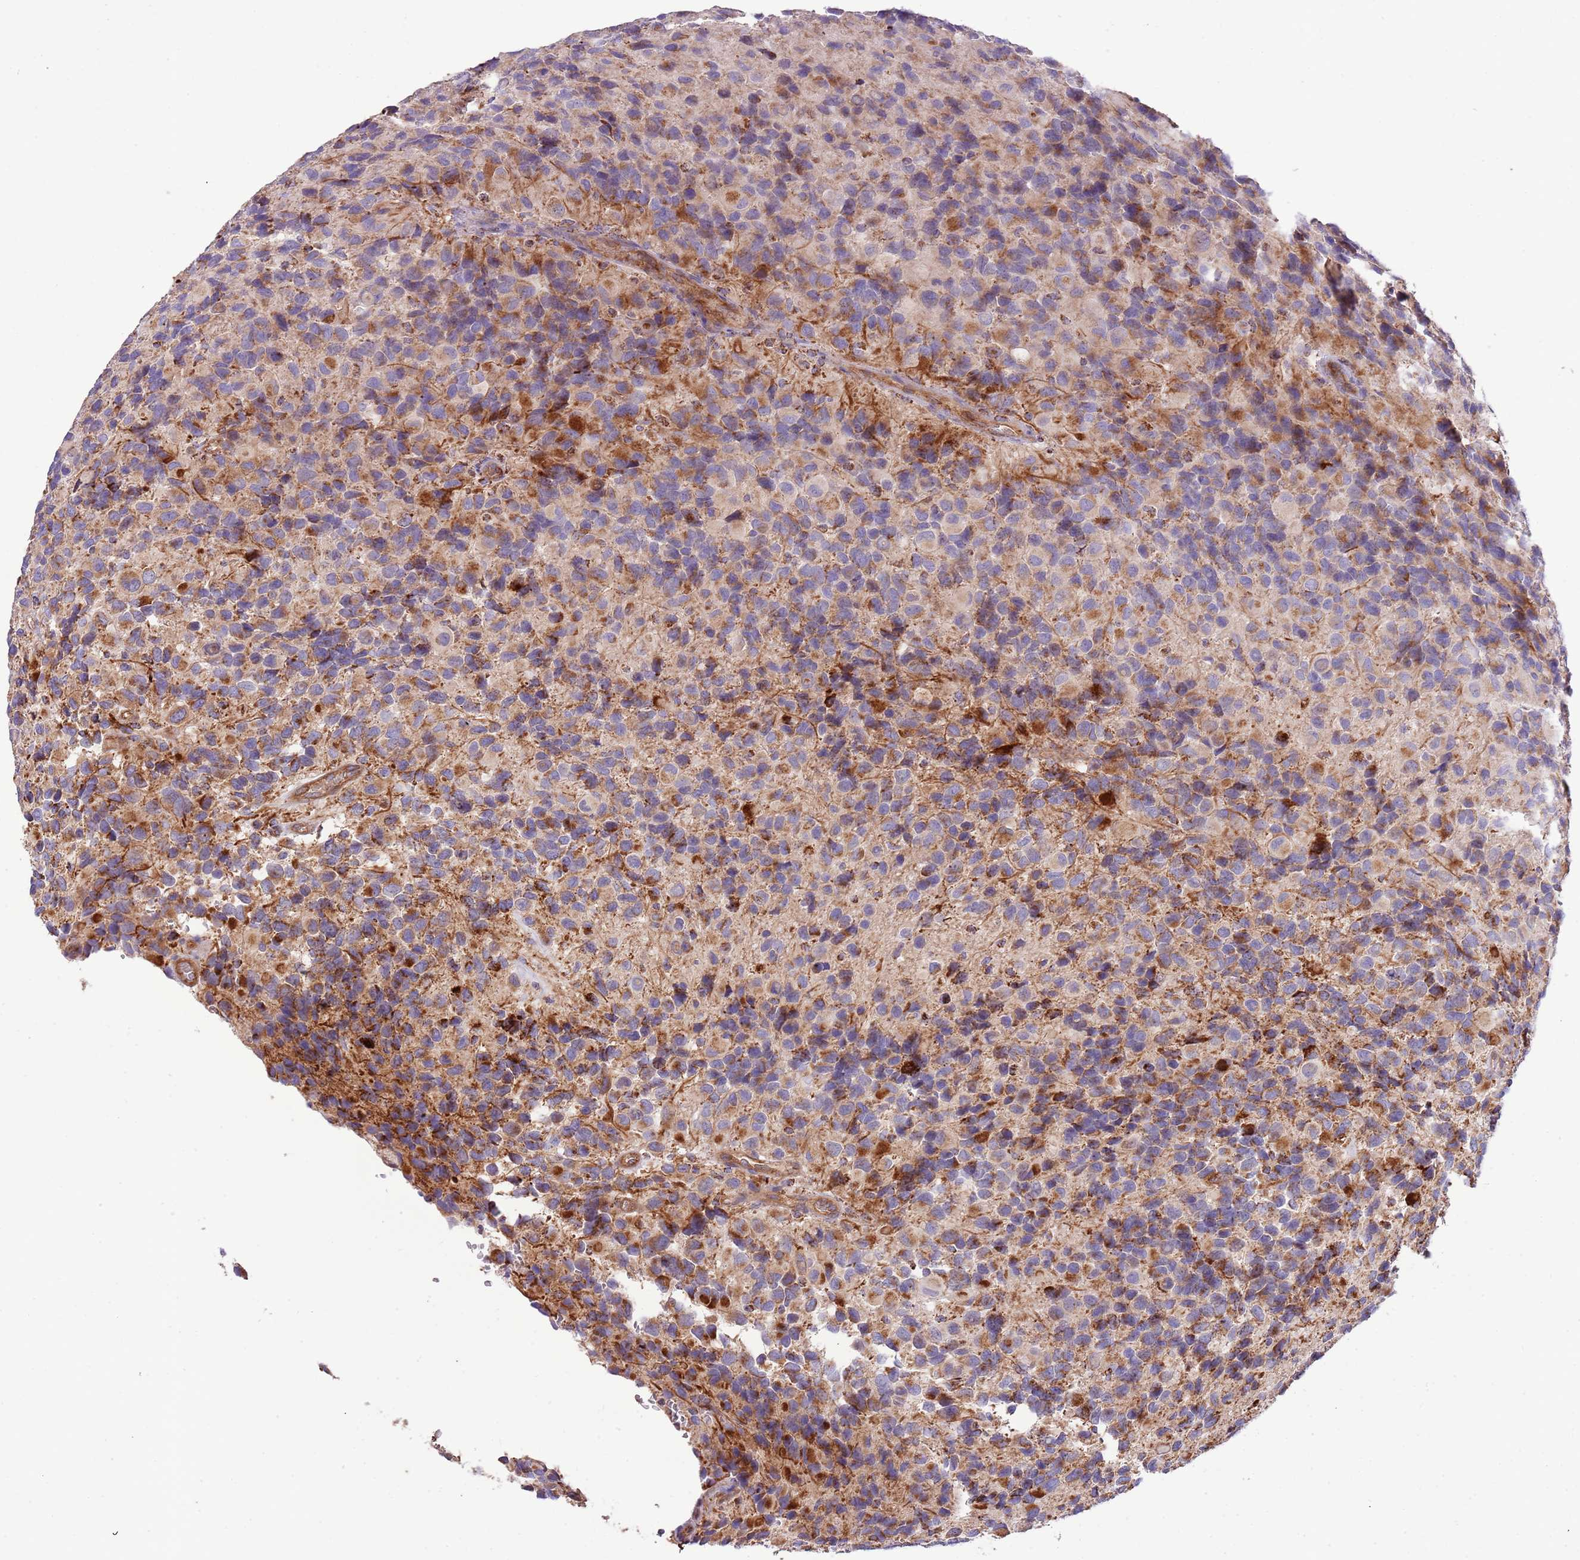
{"staining": {"intensity": "moderate", "quantity": "<25%", "location": "cytoplasmic/membranous"}, "tissue": "glioma", "cell_type": "Tumor cells", "image_type": "cancer", "snomed": [{"axis": "morphology", "description": "Glioma, malignant, High grade"}, {"axis": "topography", "description": "Brain"}], "caption": "Protein analysis of malignant glioma (high-grade) tissue reveals moderate cytoplasmic/membranous staining in approximately <25% of tumor cells. Nuclei are stained in blue.", "gene": "DOCK6", "patient": {"sex": "male", "age": 77}}